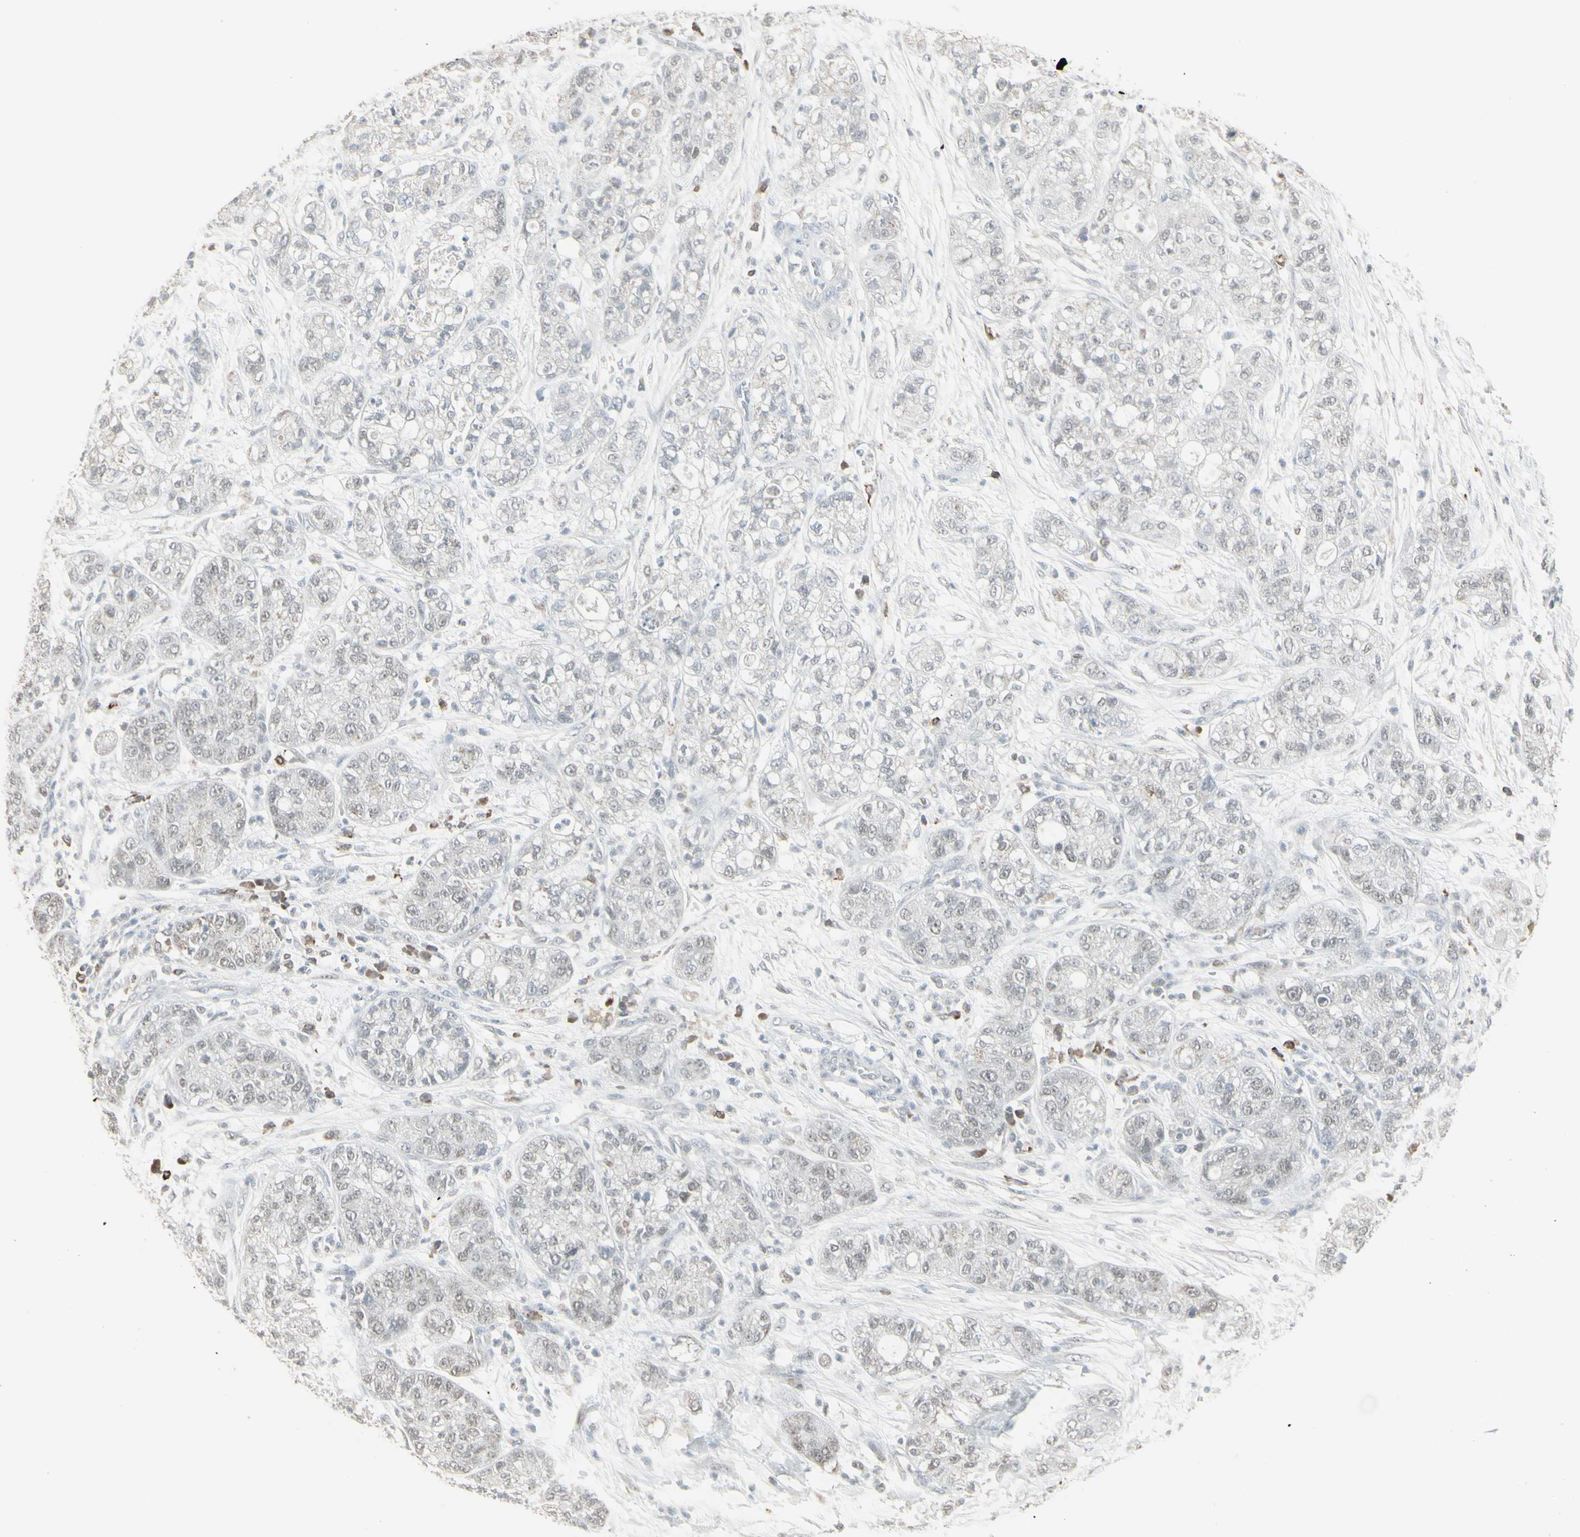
{"staining": {"intensity": "negative", "quantity": "none", "location": "none"}, "tissue": "pancreatic cancer", "cell_type": "Tumor cells", "image_type": "cancer", "snomed": [{"axis": "morphology", "description": "Adenocarcinoma, NOS"}, {"axis": "topography", "description": "Pancreas"}], "caption": "Micrograph shows no significant protein positivity in tumor cells of pancreatic adenocarcinoma.", "gene": "SAMSN1", "patient": {"sex": "female", "age": 78}}